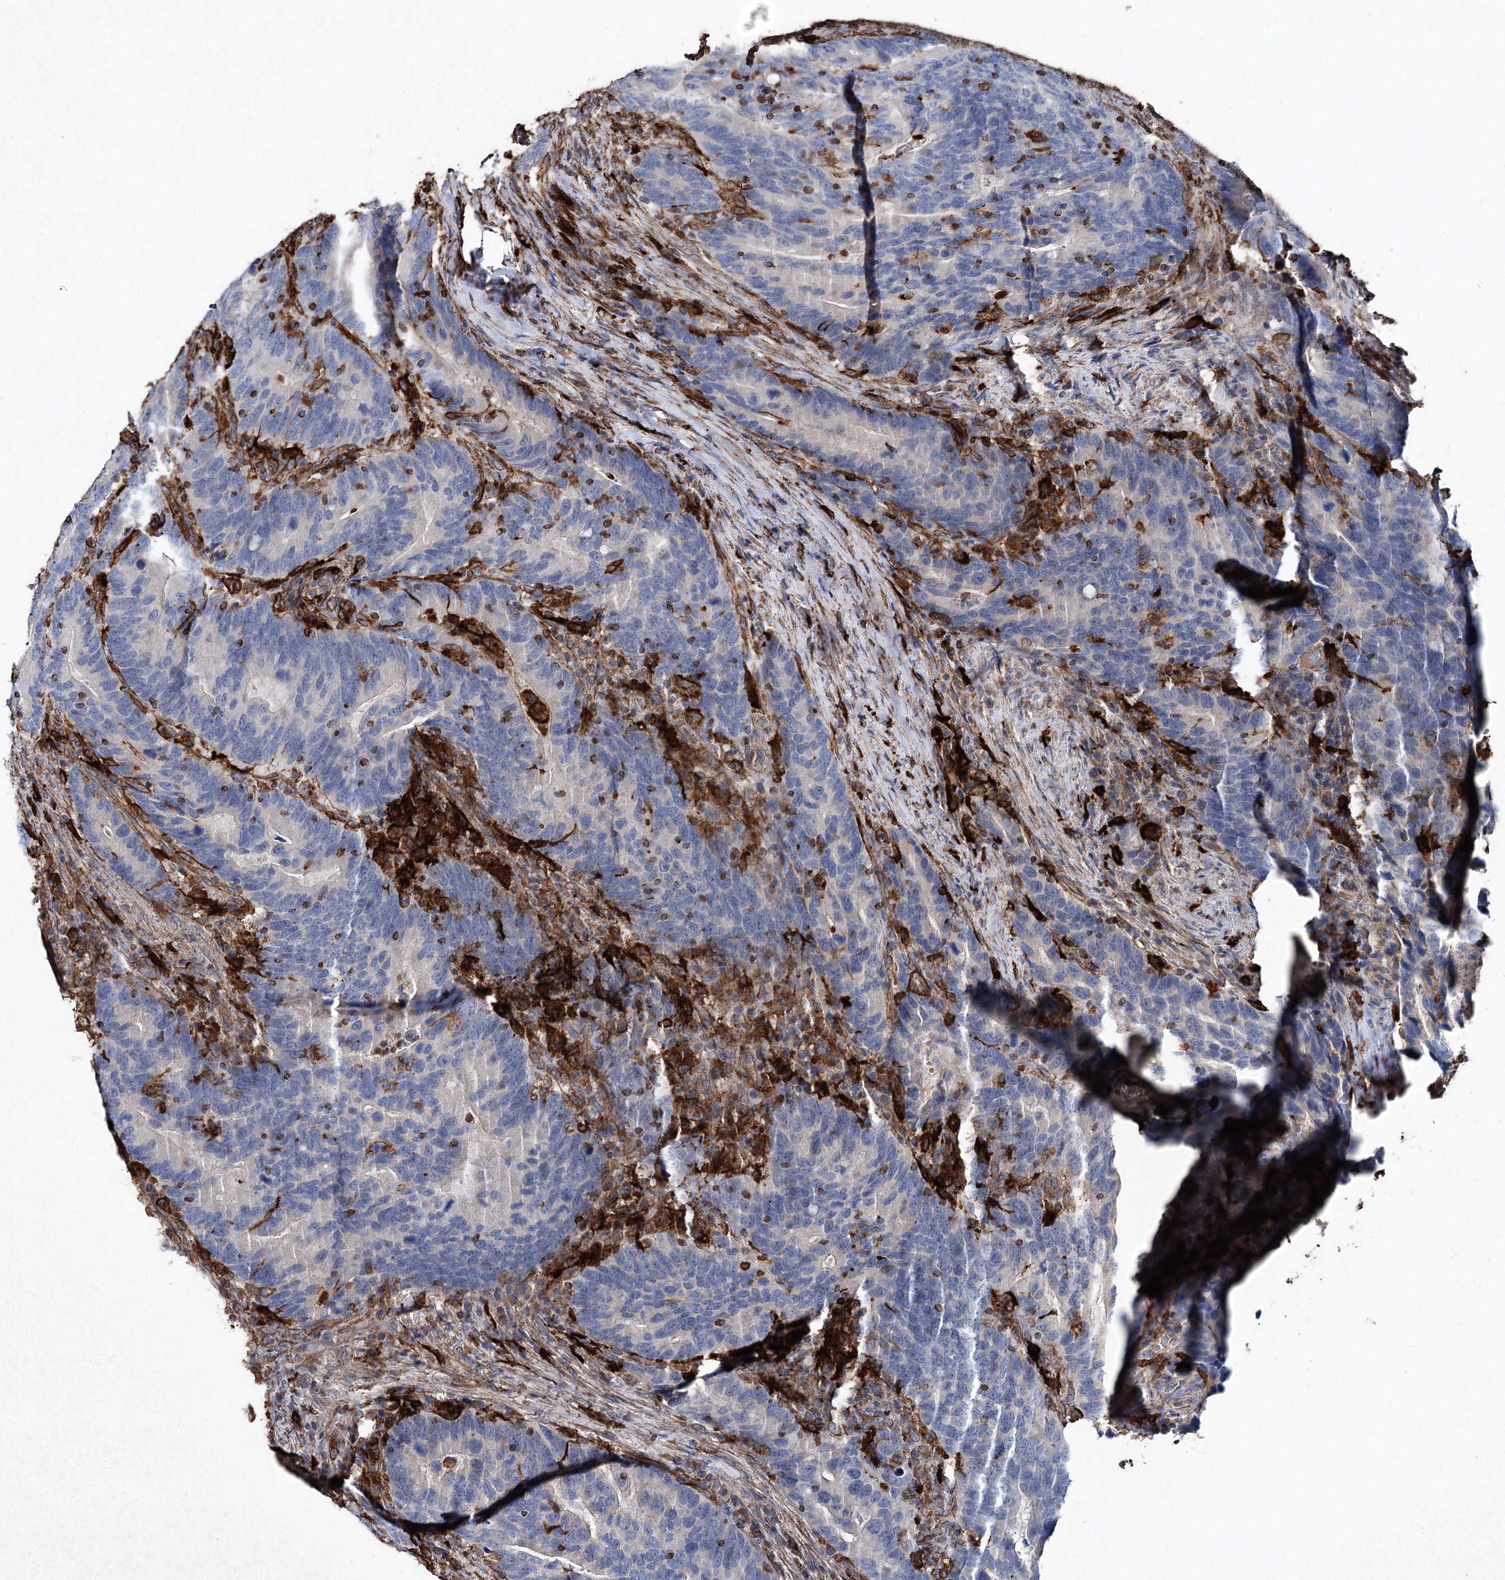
{"staining": {"intensity": "negative", "quantity": "none", "location": "none"}, "tissue": "colorectal cancer", "cell_type": "Tumor cells", "image_type": "cancer", "snomed": [{"axis": "morphology", "description": "Adenocarcinoma, NOS"}, {"axis": "topography", "description": "Colon"}], "caption": "An immunohistochemistry photomicrograph of colorectal cancer is shown. There is no staining in tumor cells of colorectal cancer. The staining is performed using DAB brown chromogen with nuclei counter-stained in using hematoxylin.", "gene": "CLEC4M", "patient": {"sex": "female", "age": 66}}